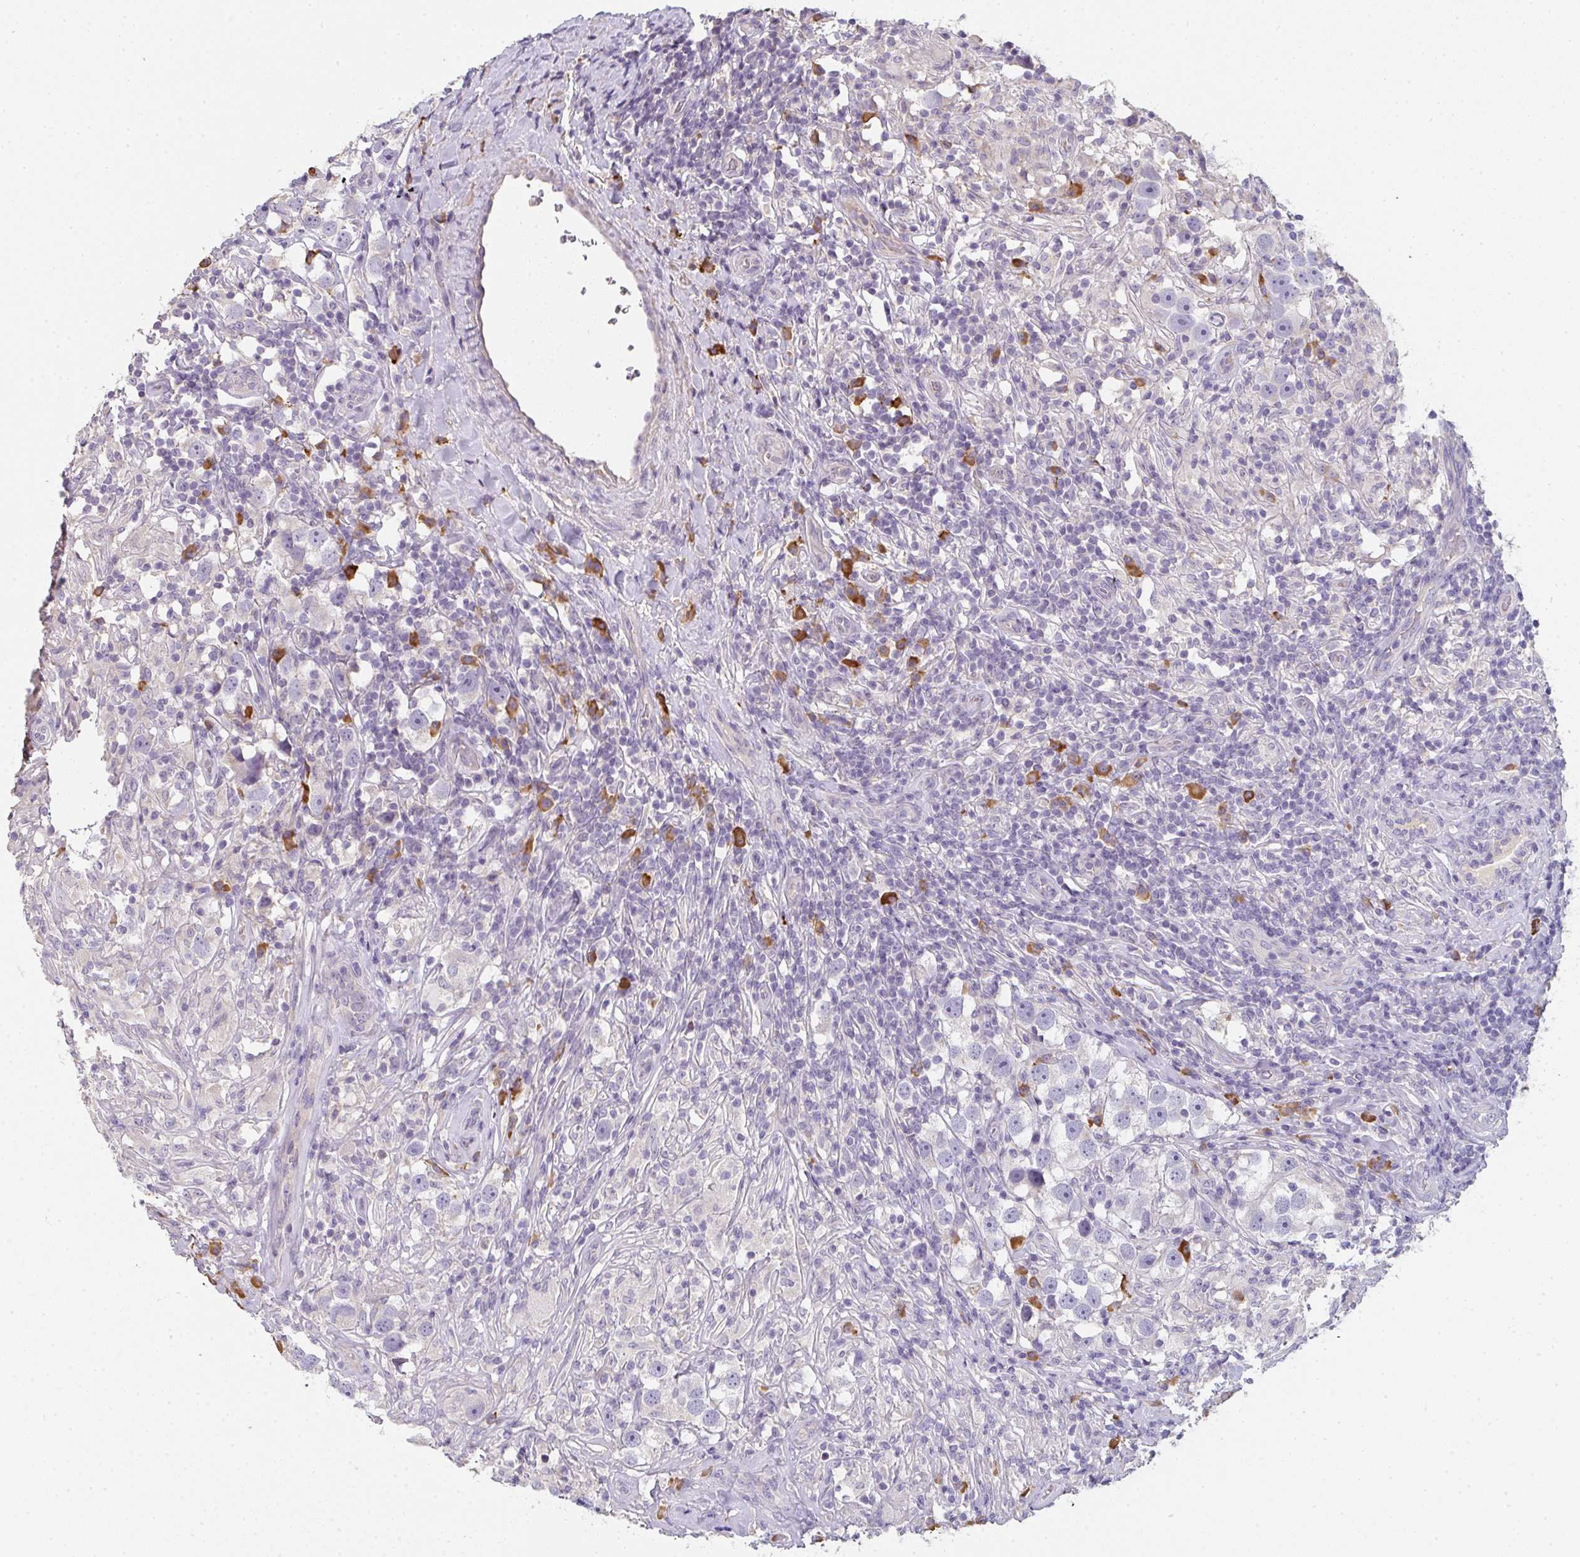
{"staining": {"intensity": "negative", "quantity": "none", "location": "none"}, "tissue": "testis cancer", "cell_type": "Tumor cells", "image_type": "cancer", "snomed": [{"axis": "morphology", "description": "Seminoma, NOS"}, {"axis": "topography", "description": "Testis"}], "caption": "Testis cancer (seminoma) was stained to show a protein in brown. There is no significant staining in tumor cells.", "gene": "ZNF215", "patient": {"sex": "male", "age": 49}}